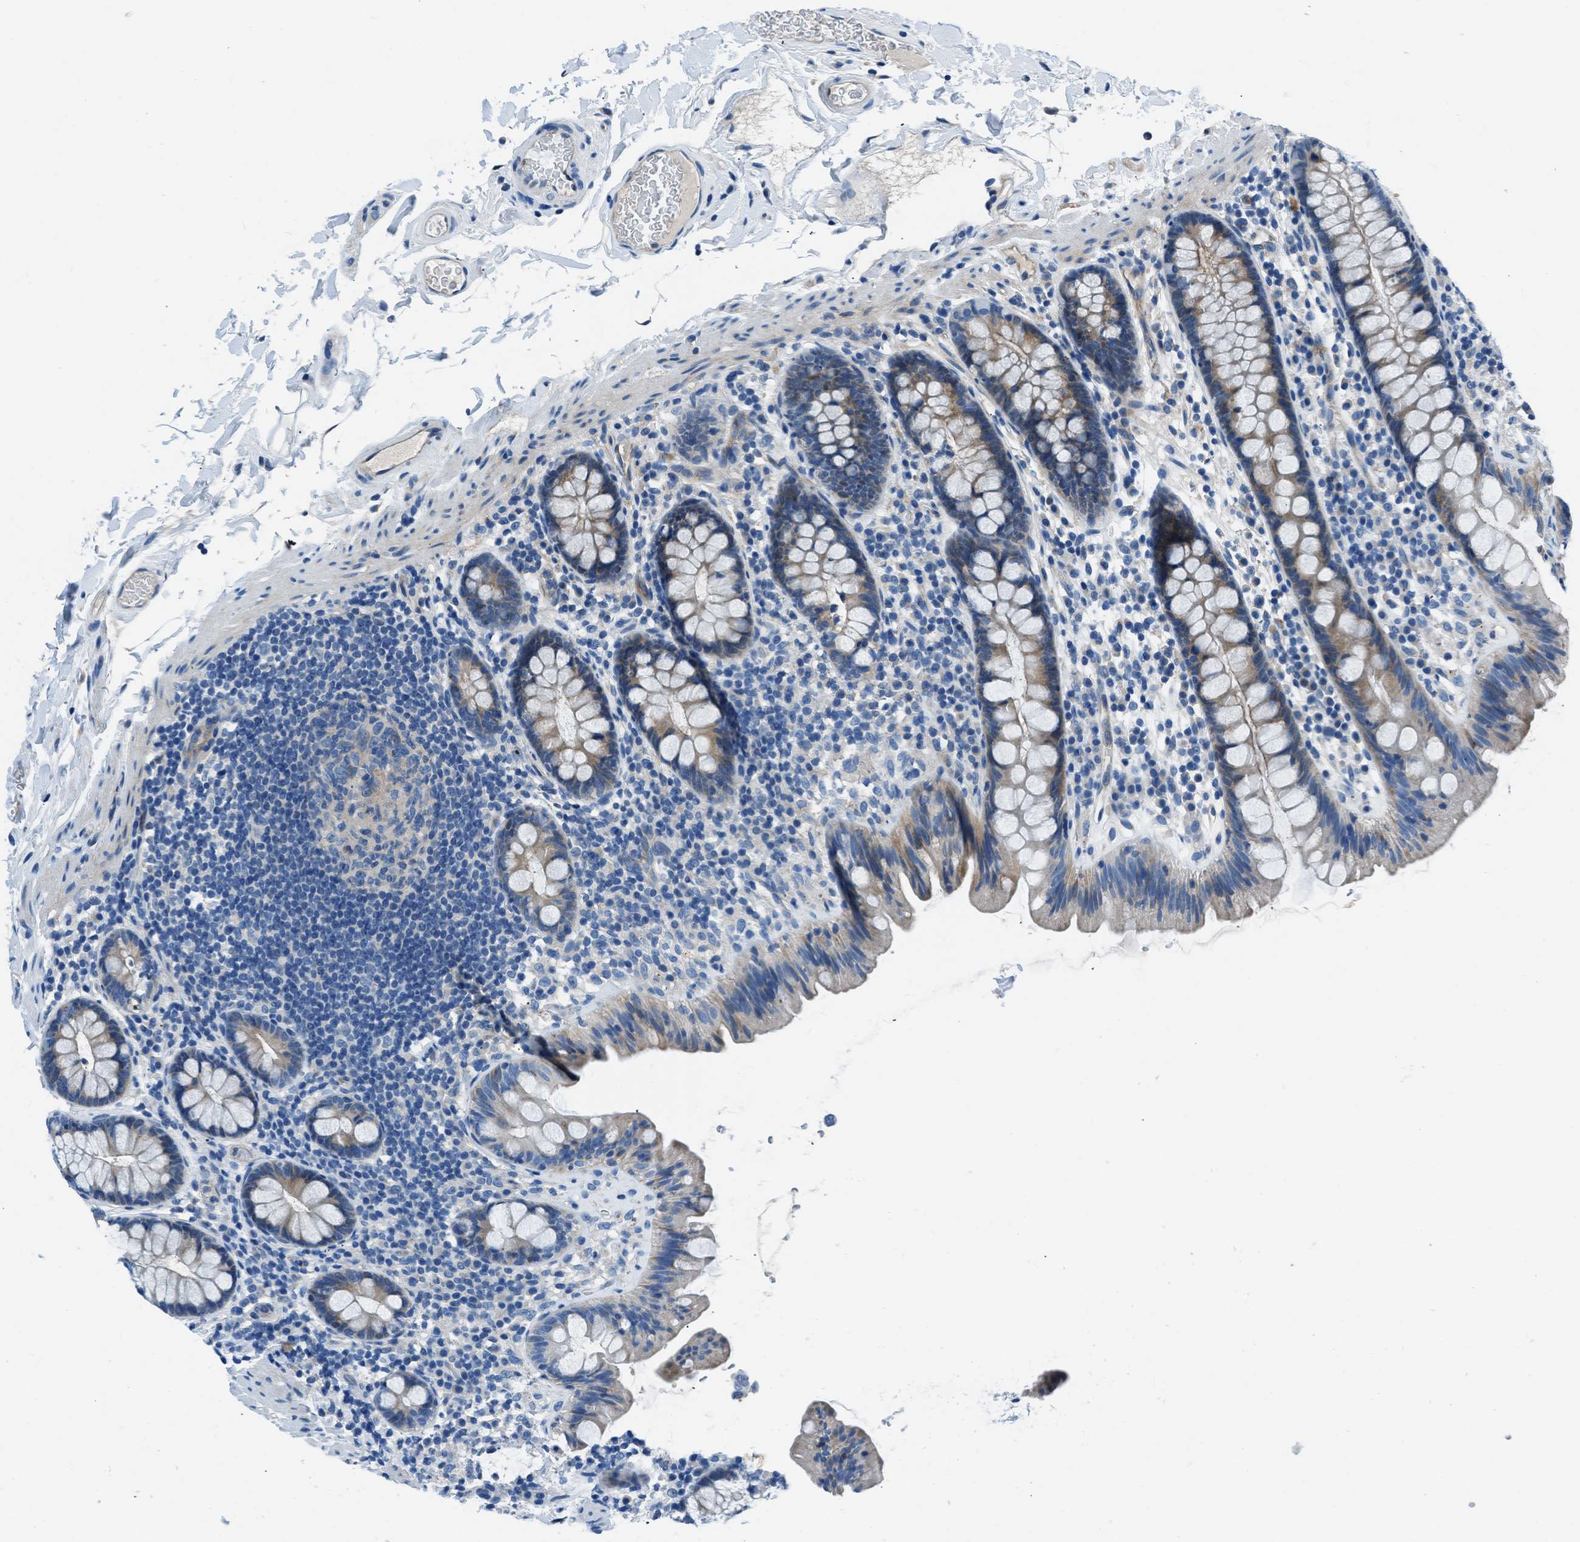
{"staining": {"intensity": "moderate", "quantity": ">75%", "location": "cytoplasmic/membranous"}, "tissue": "colon", "cell_type": "Endothelial cells", "image_type": "normal", "snomed": [{"axis": "morphology", "description": "Normal tissue, NOS"}, {"axis": "topography", "description": "Colon"}], "caption": "Immunohistochemistry of normal human colon exhibits medium levels of moderate cytoplasmic/membranous positivity in about >75% of endothelial cells.", "gene": "SLC38A6", "patient": {"sex": "female", "age": 80}}